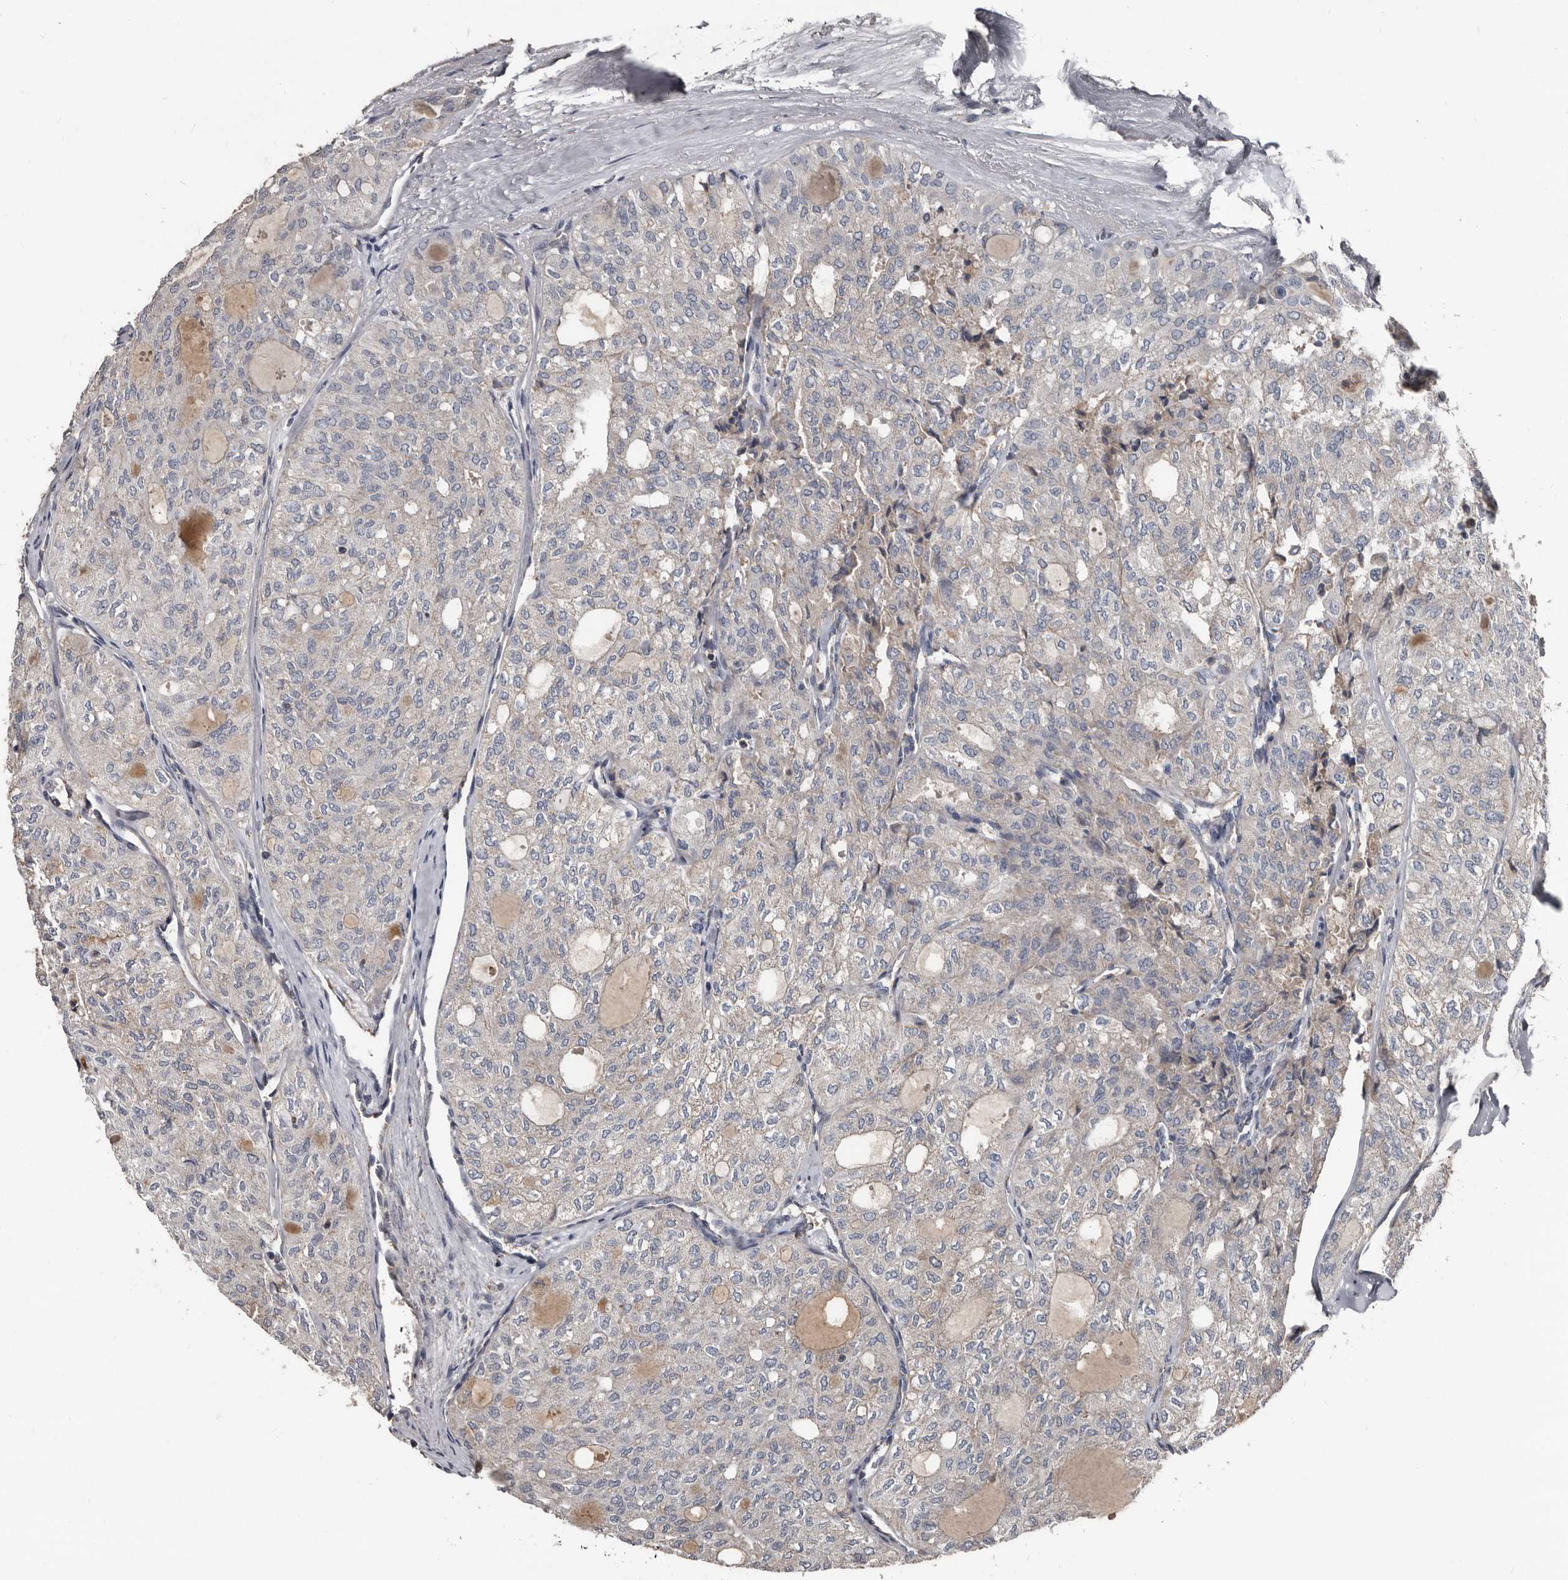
{"staining": {"intensity": "weak", "quantity": "<25%", "location": "cytoplasmic/membranous"}, "tissue": "thyroid cancer", "cell_type": "Tumor cells", "image_type": "cancer", "snomed": [{"axis": "morphology", "description": "Follicular adenoma carcinoma, NOS"}, {"axis": "topography", "description": "Thyroid gland"}], "caption": "Human follicular adenoma carcinoma (thyroid) stained for a protein using IHC demonstrates no positivity in tumor cells.", "gene": "GREB1", "patient": {"sex": "male", "age": 75}}